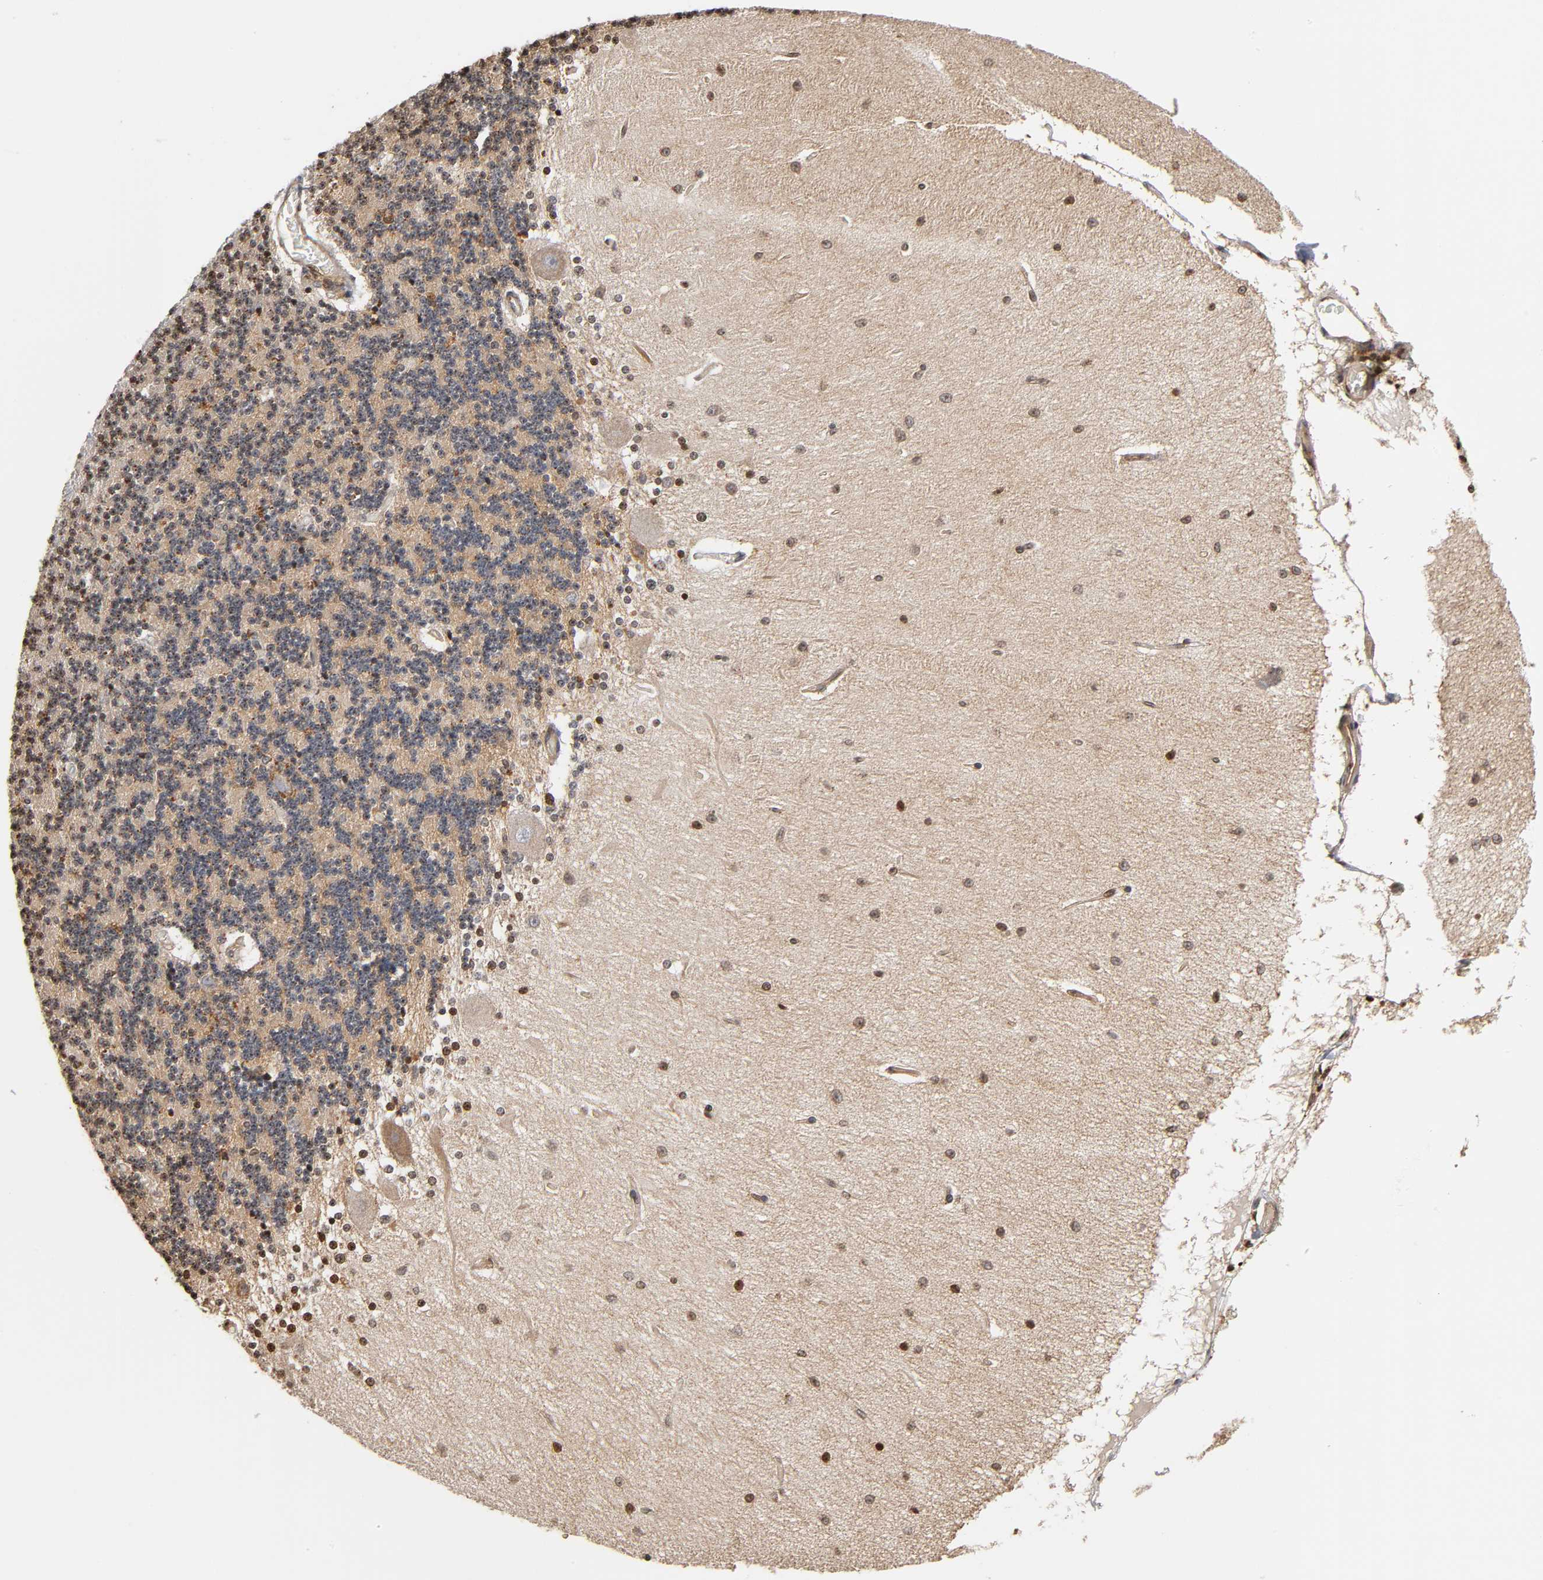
{"staining": {"intensity": "negative", "quantity": "none", "location": "none"}, "tissue": "cerebellum", "cell_type": "Cells in granular layer", "image_type": "normal", "snomed": [{"axis": "morphology", "description": "Normal tissue, NOS"}, {"axis": "topography", "description": "Cerebellum"}], "caption": "A high-resolution image shows immunohistochemistry staining of normal cerebellum, which displays no significant positivity in cells in granular layer. The staining is performed using DAB (3,3'-diaminobenzidine) brown chromogen with nuclei counter-stained in using hematoxylin.", "gene": "ITGAV", "patient": {"sex": "female", "age": 54}}